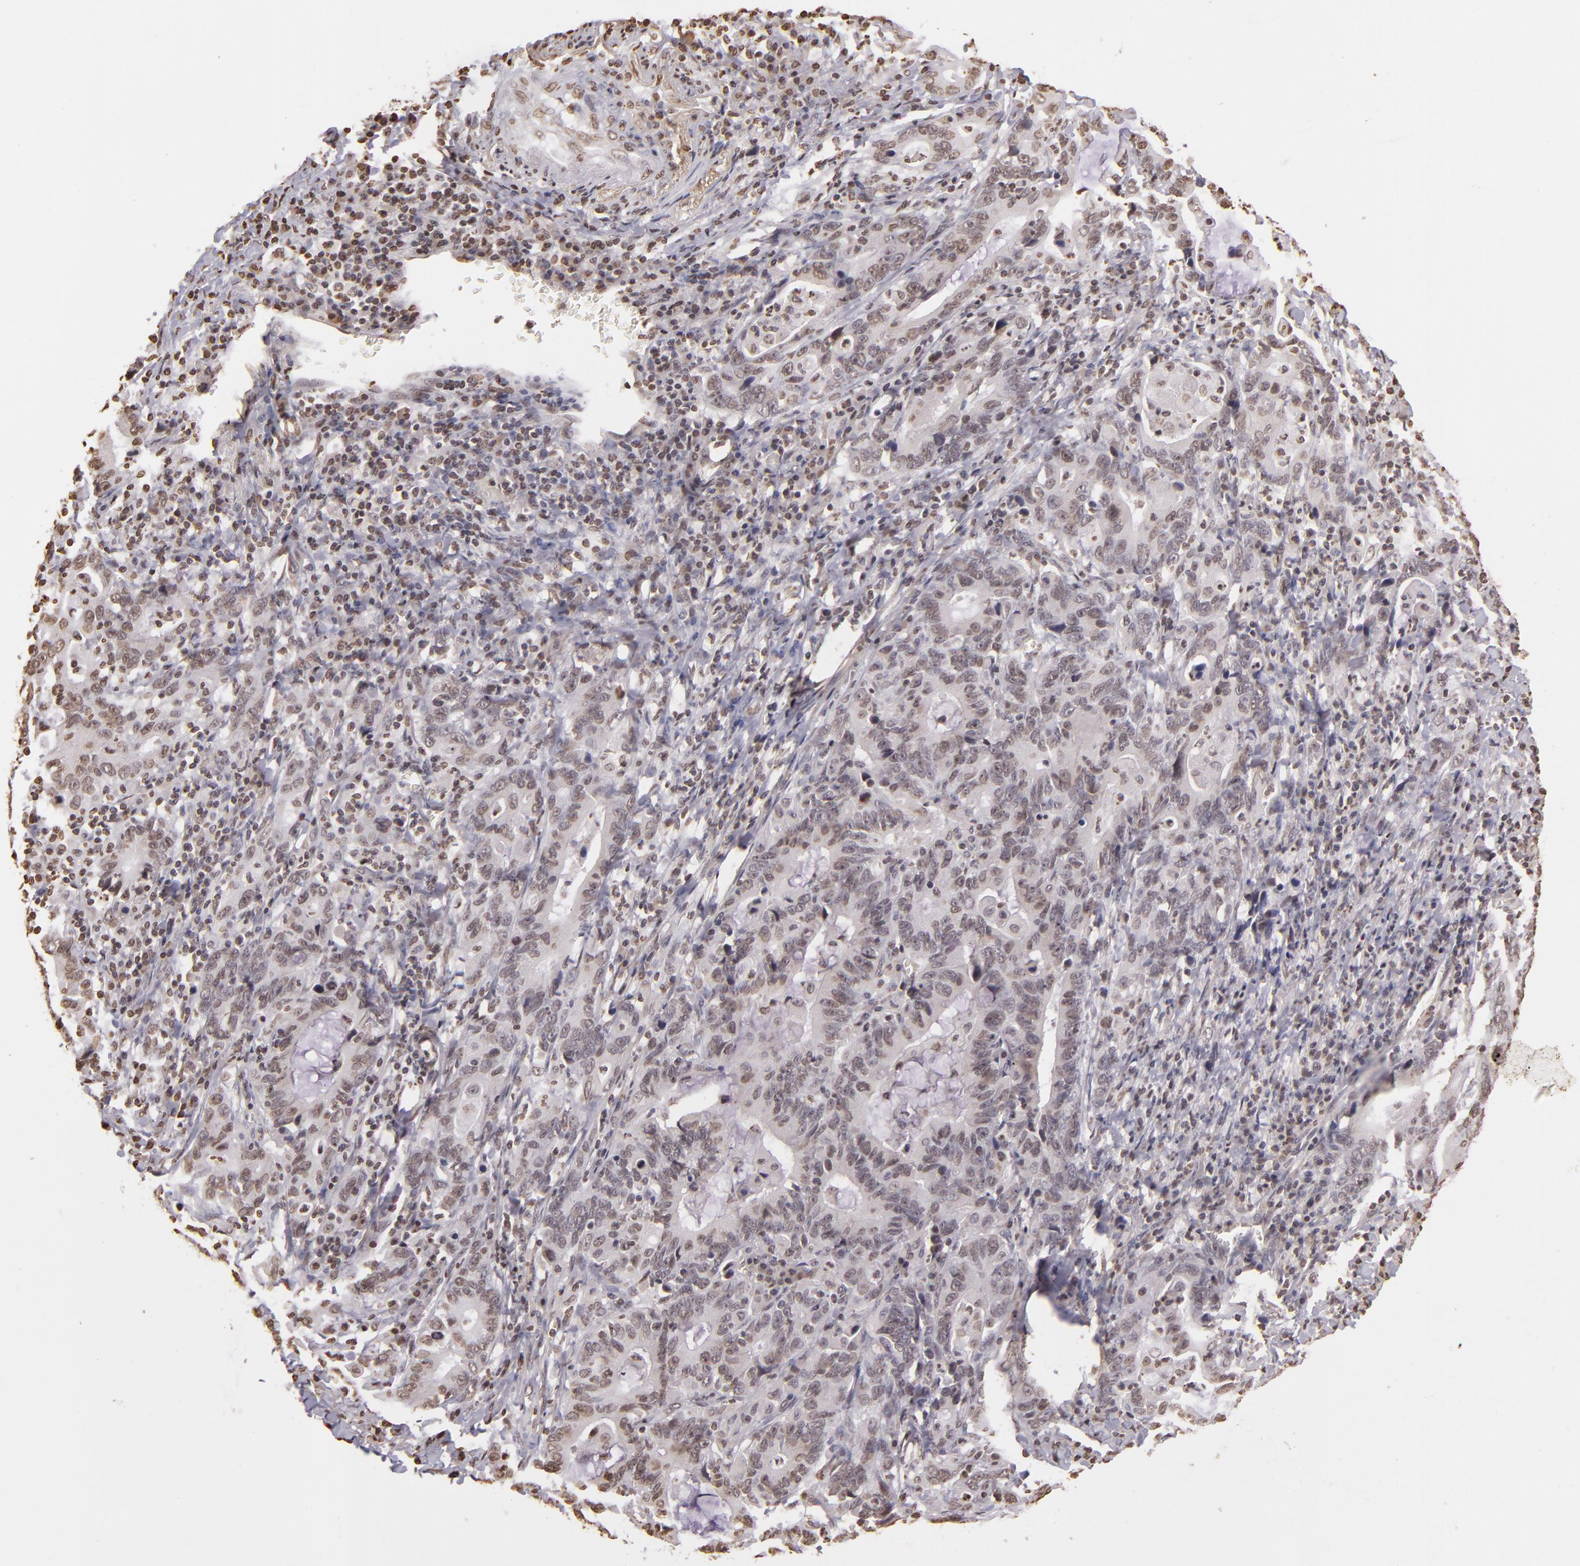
{"staining": {"intensity": "weak", "quantity": "<25%", "location": "nuclear"}, "tissue": "stomach cancer", "cell_type": "Tumor cells", "image_type": "cancer", "snomed": [{"axis": "morphology", "description": "Adenocarcinoma, NOS"}, {"axis": "topography", "description": "Stomach, upper"}], "caption": "Immunohistochemistry (IHC) image of neoplastic tissue: adenocarcinoma (stomach) stained with DAB displays no significant protein expression in tumor cells.", "gene": "THRB", "patient": {"sex": "male", "age": 63}}